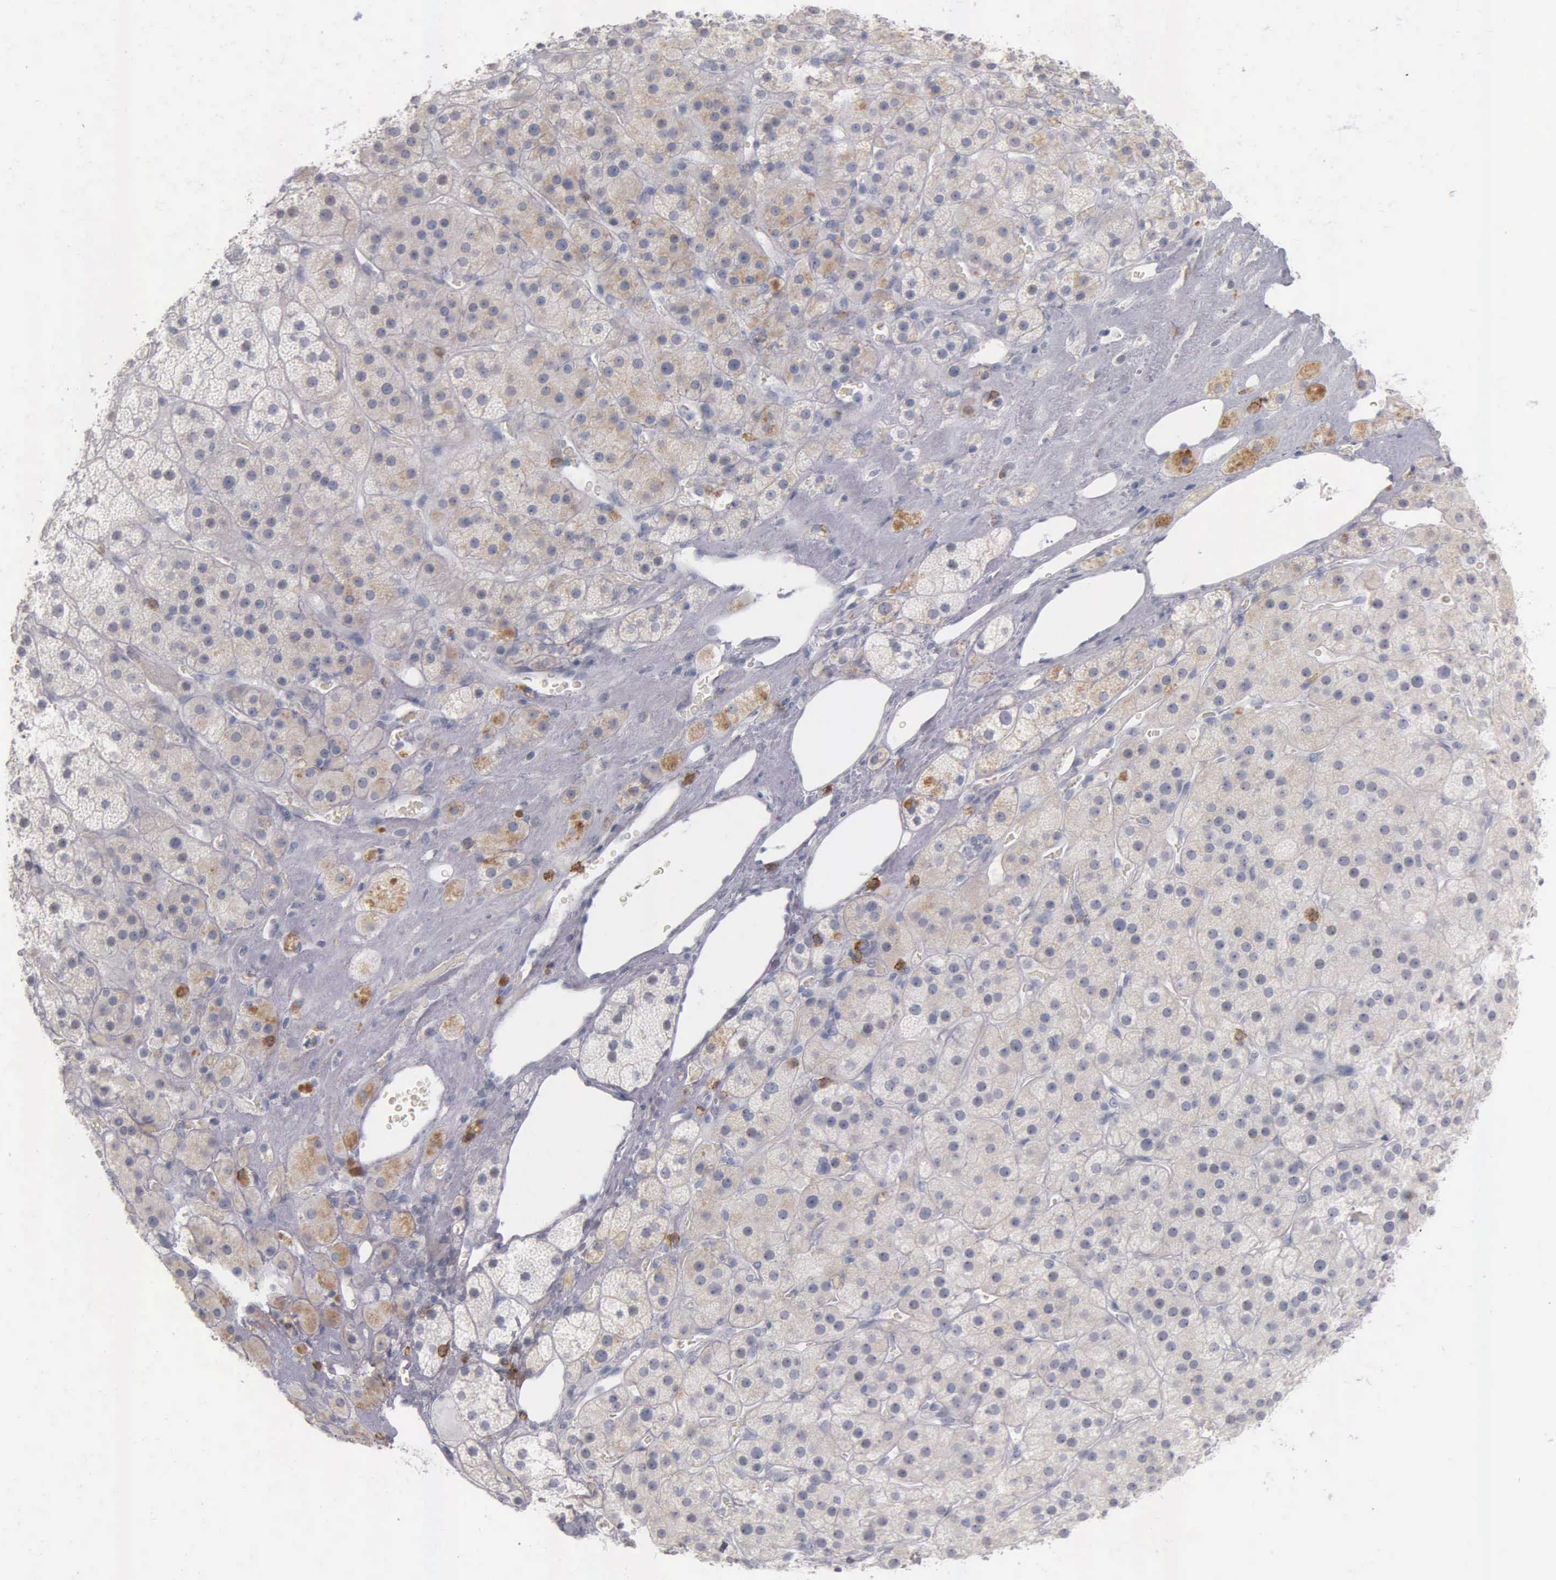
{"staining": {"intensity": "negative", "quantity": "none", "location": "none"}, "tissue": "adrenal gland", "cell_type": "Glandular cells", "image_type": "normal", "snomed": [{"axis": "morphology", "description": "Normal tissue, NOS"}, {"axis": "topography", "description": "Adrenal gland"}], "caption": "Immunohistochemistry (IHC) image of benign adrenal gland stained for a protein (brown), which shows no staining in glandular cells. Brightfield microscopy of immunohistochemistry stained with DAB (3,3'-diaminobenzidine) (brown) and hematoxylin (blue), captured at high magnification.", "gene": "CD3E", "patient": {"sex": "male", "age": 57}}